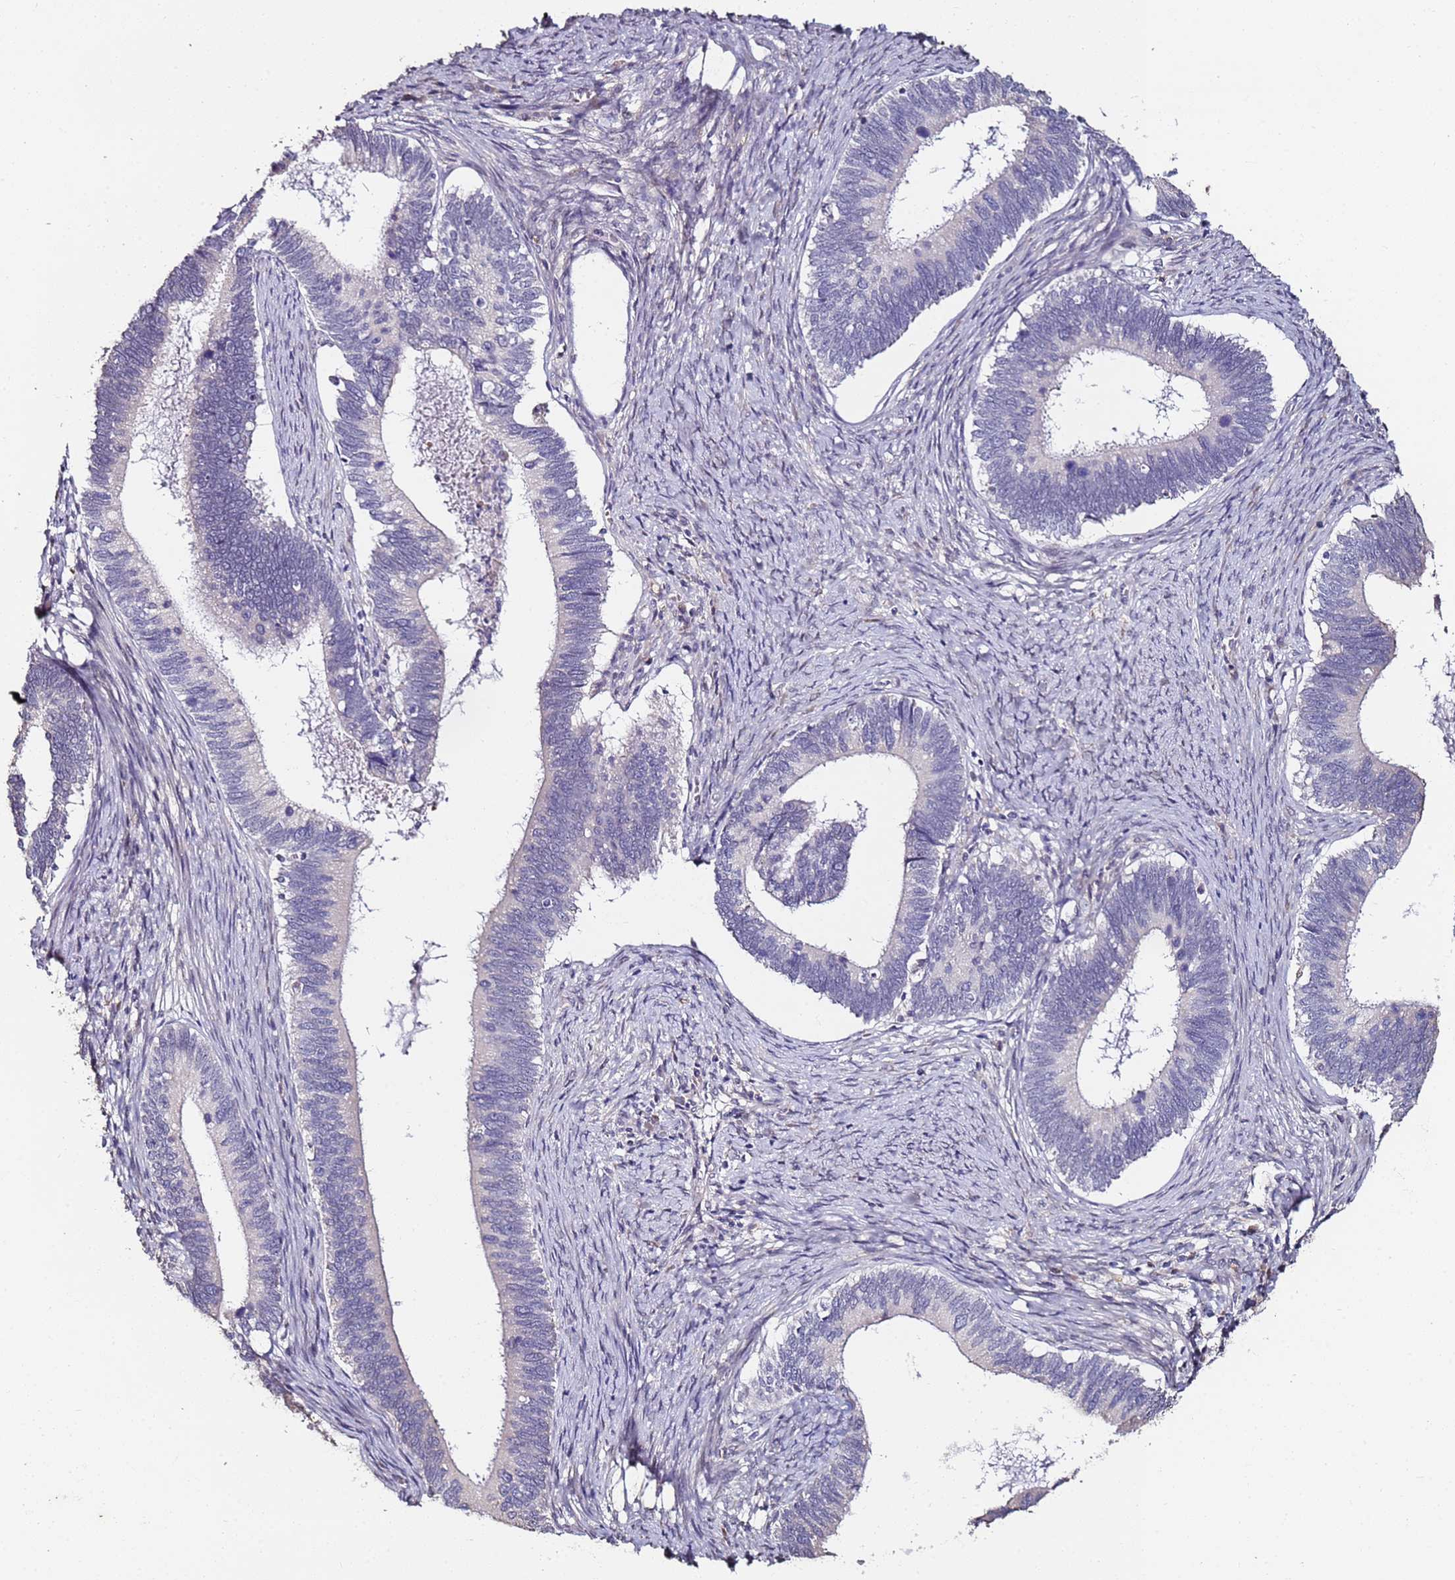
{"staining": {"intensity": "negative", "quantity": "none", "location": "none"}, "tissue": "cervical cancer", "cell_type": "Tumor cells", "image_type": "cancer", "snomed": [{"axis": "morphology", "description": "Adenocarcinoma, NOS"}, {"axis": "topography", "description": "Cervix"}], "caption": "DAB (3,3'-diaminobenzidine) immunohistochemical staining of human adenocarcinoma (cervical) exhibits no significant staining in tumor cells.", "gene": "C3orf80", "patient": {"sex": "female", "age": 42}}